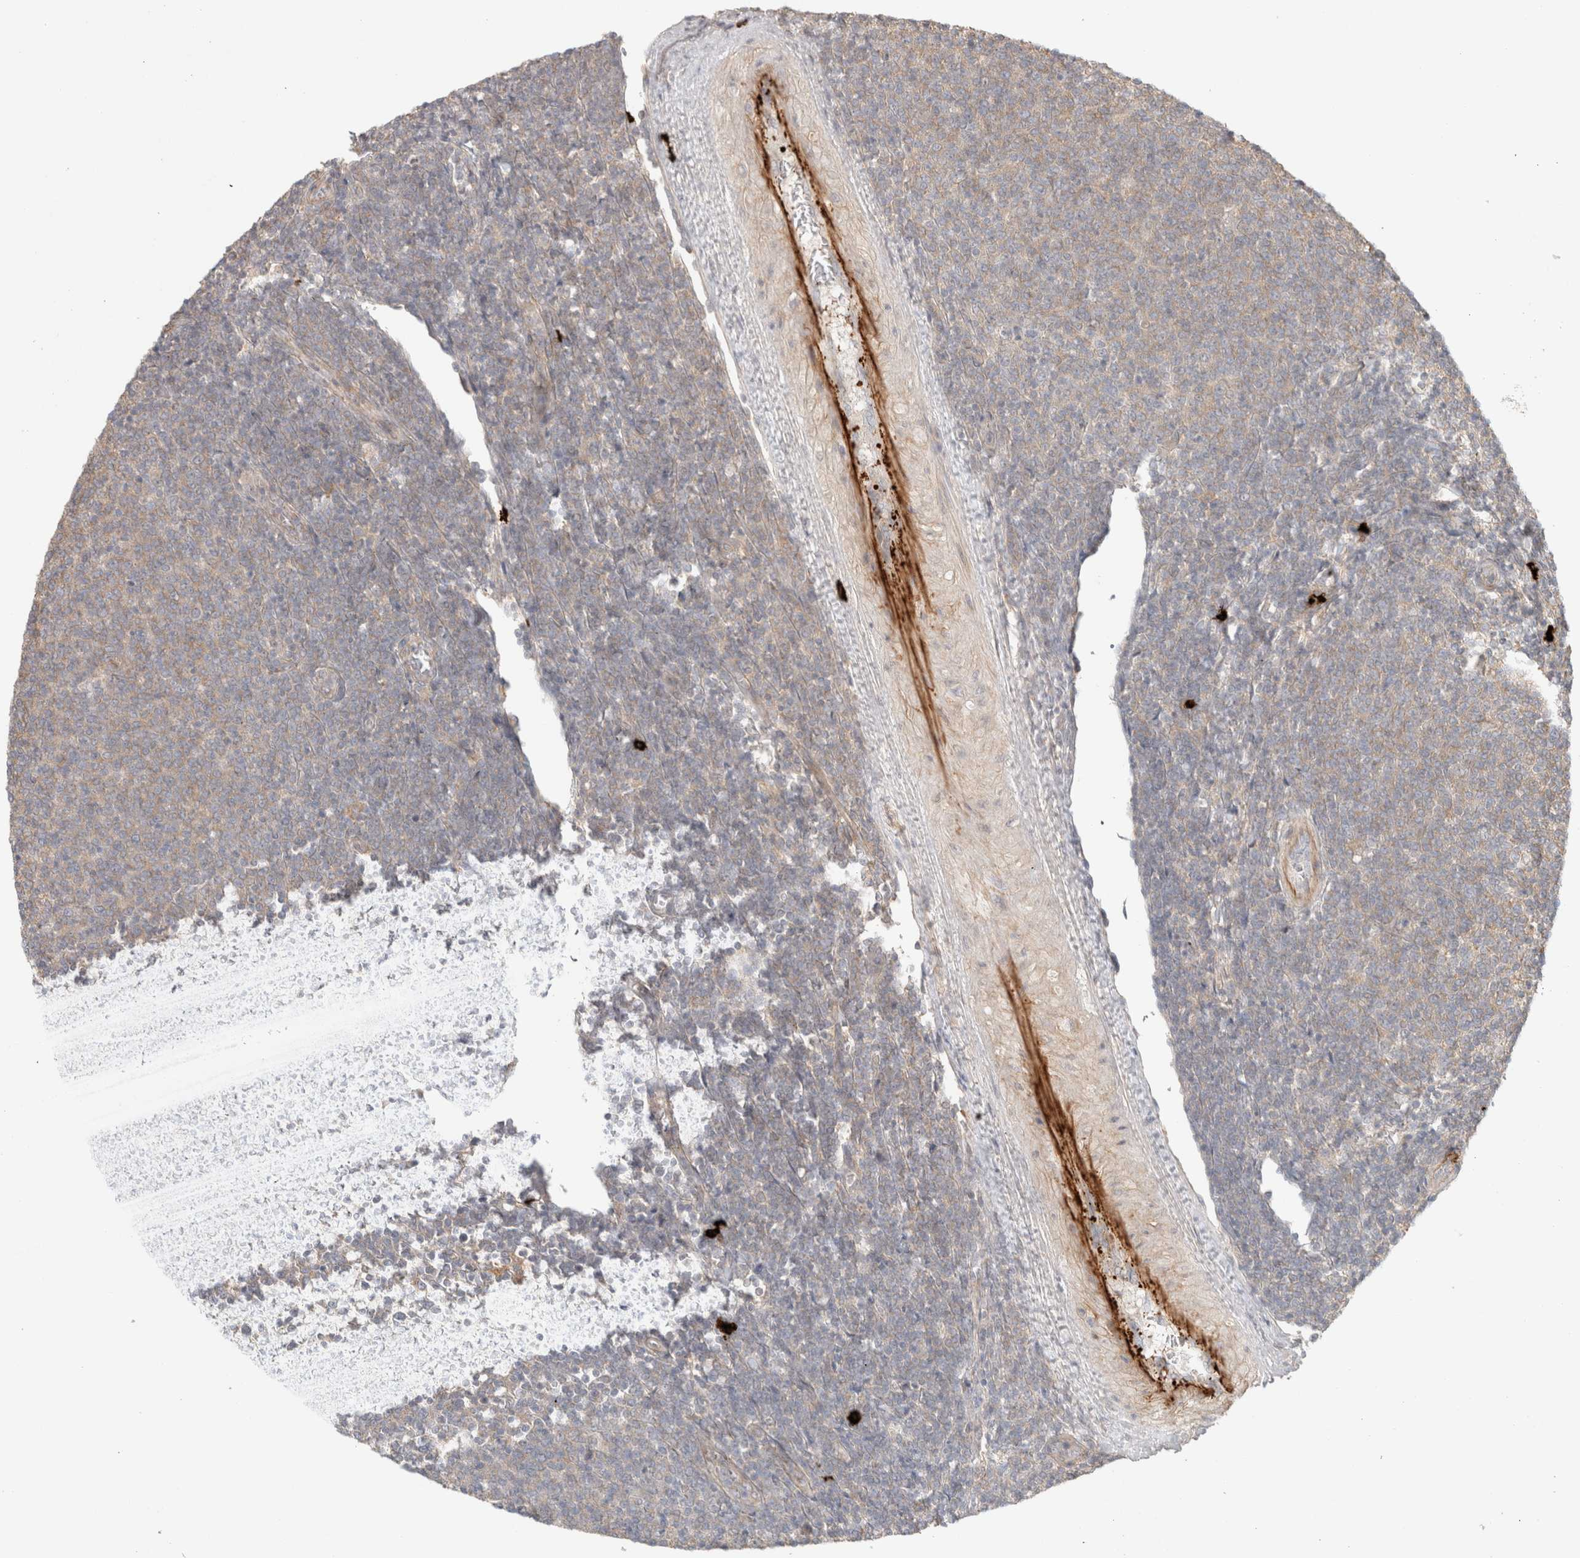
{"staining": {"intensity": "weak", "quantity": "<25%", "location": "cytoplasmic/membranous"}, "tissue": "lymphoma", "cell_type": "Tumor cells", "image_type": "cancer", "snomed": [{"axis": "morphology", "description": "Malignant lymphoma, non-Hodgkin's type, Low grade"}, {"axis": "topography", "description": "Lymph node"}], "caption": "This is an immunohistochemistry photomicrograph of low-grade malignant lymphoma, non-Hodgkin's type. There is no expression in tumor cells.", "gene": "HSPG2", "patient": {"sex": "male", "age": 66}}